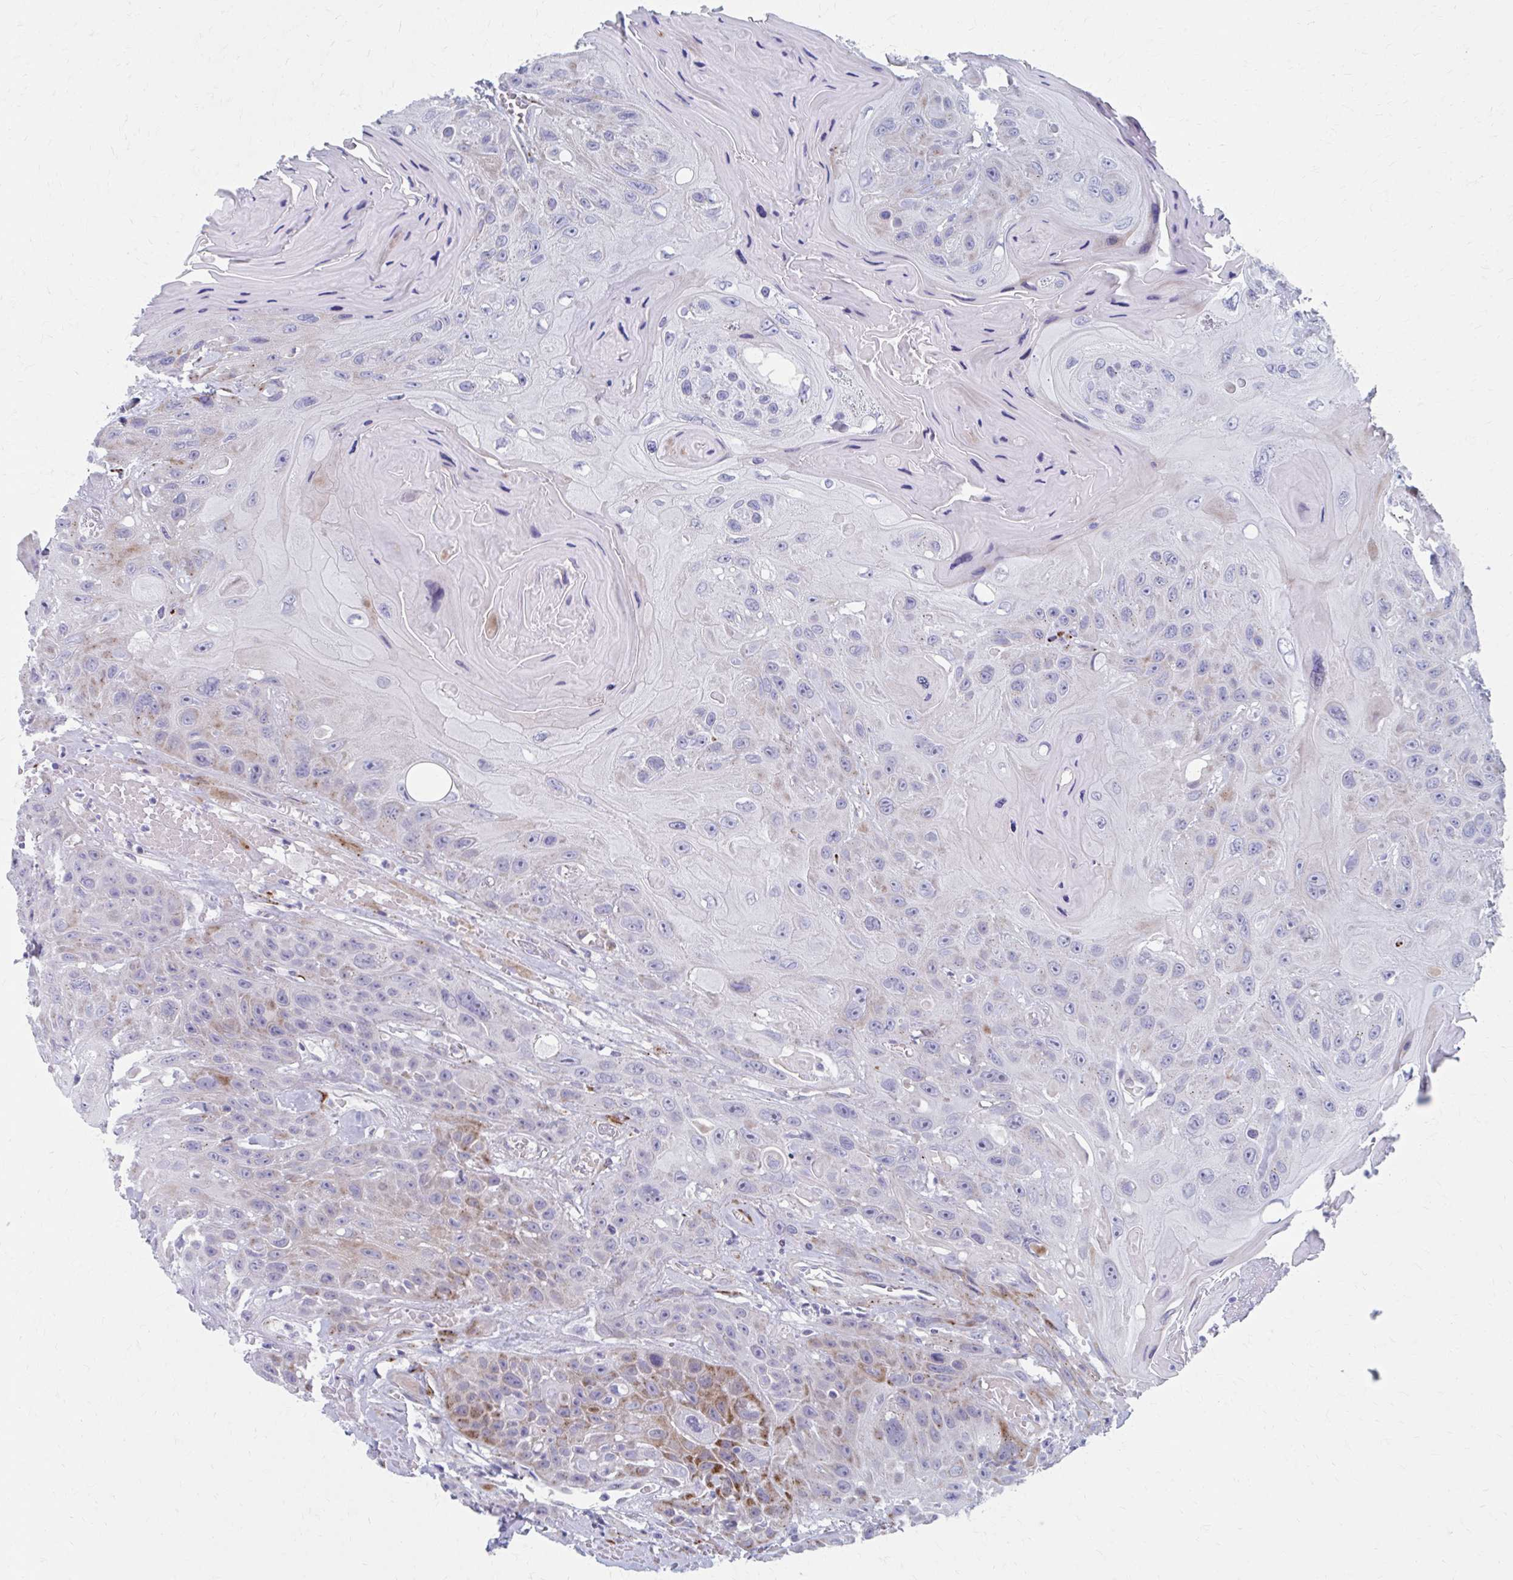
{"staining": {"intensity": "moderate", "quantity": "<25%", "location": "cytoplasmic/membranous"}, "tissue": "head and neck cancer", "cell_type": "Tumor cells", "image_type": "cancer", "snomed": [{"axis": "morphology", "description": "Squamous cell carcinoma, NOS"}, {"axis": "topography", "description": "Head-Neck"}], "caption": "Immunohistochemical staining of head and neck cancer displays low levels of moderate cytoplasmic/membranous protein expression in approximately <25% of tumor cells. (DAB IHC, brown staining for protein, blue staining for nuclei).", "gene": "OLFM2", "patient": {"sex": "female", "age": 59}}